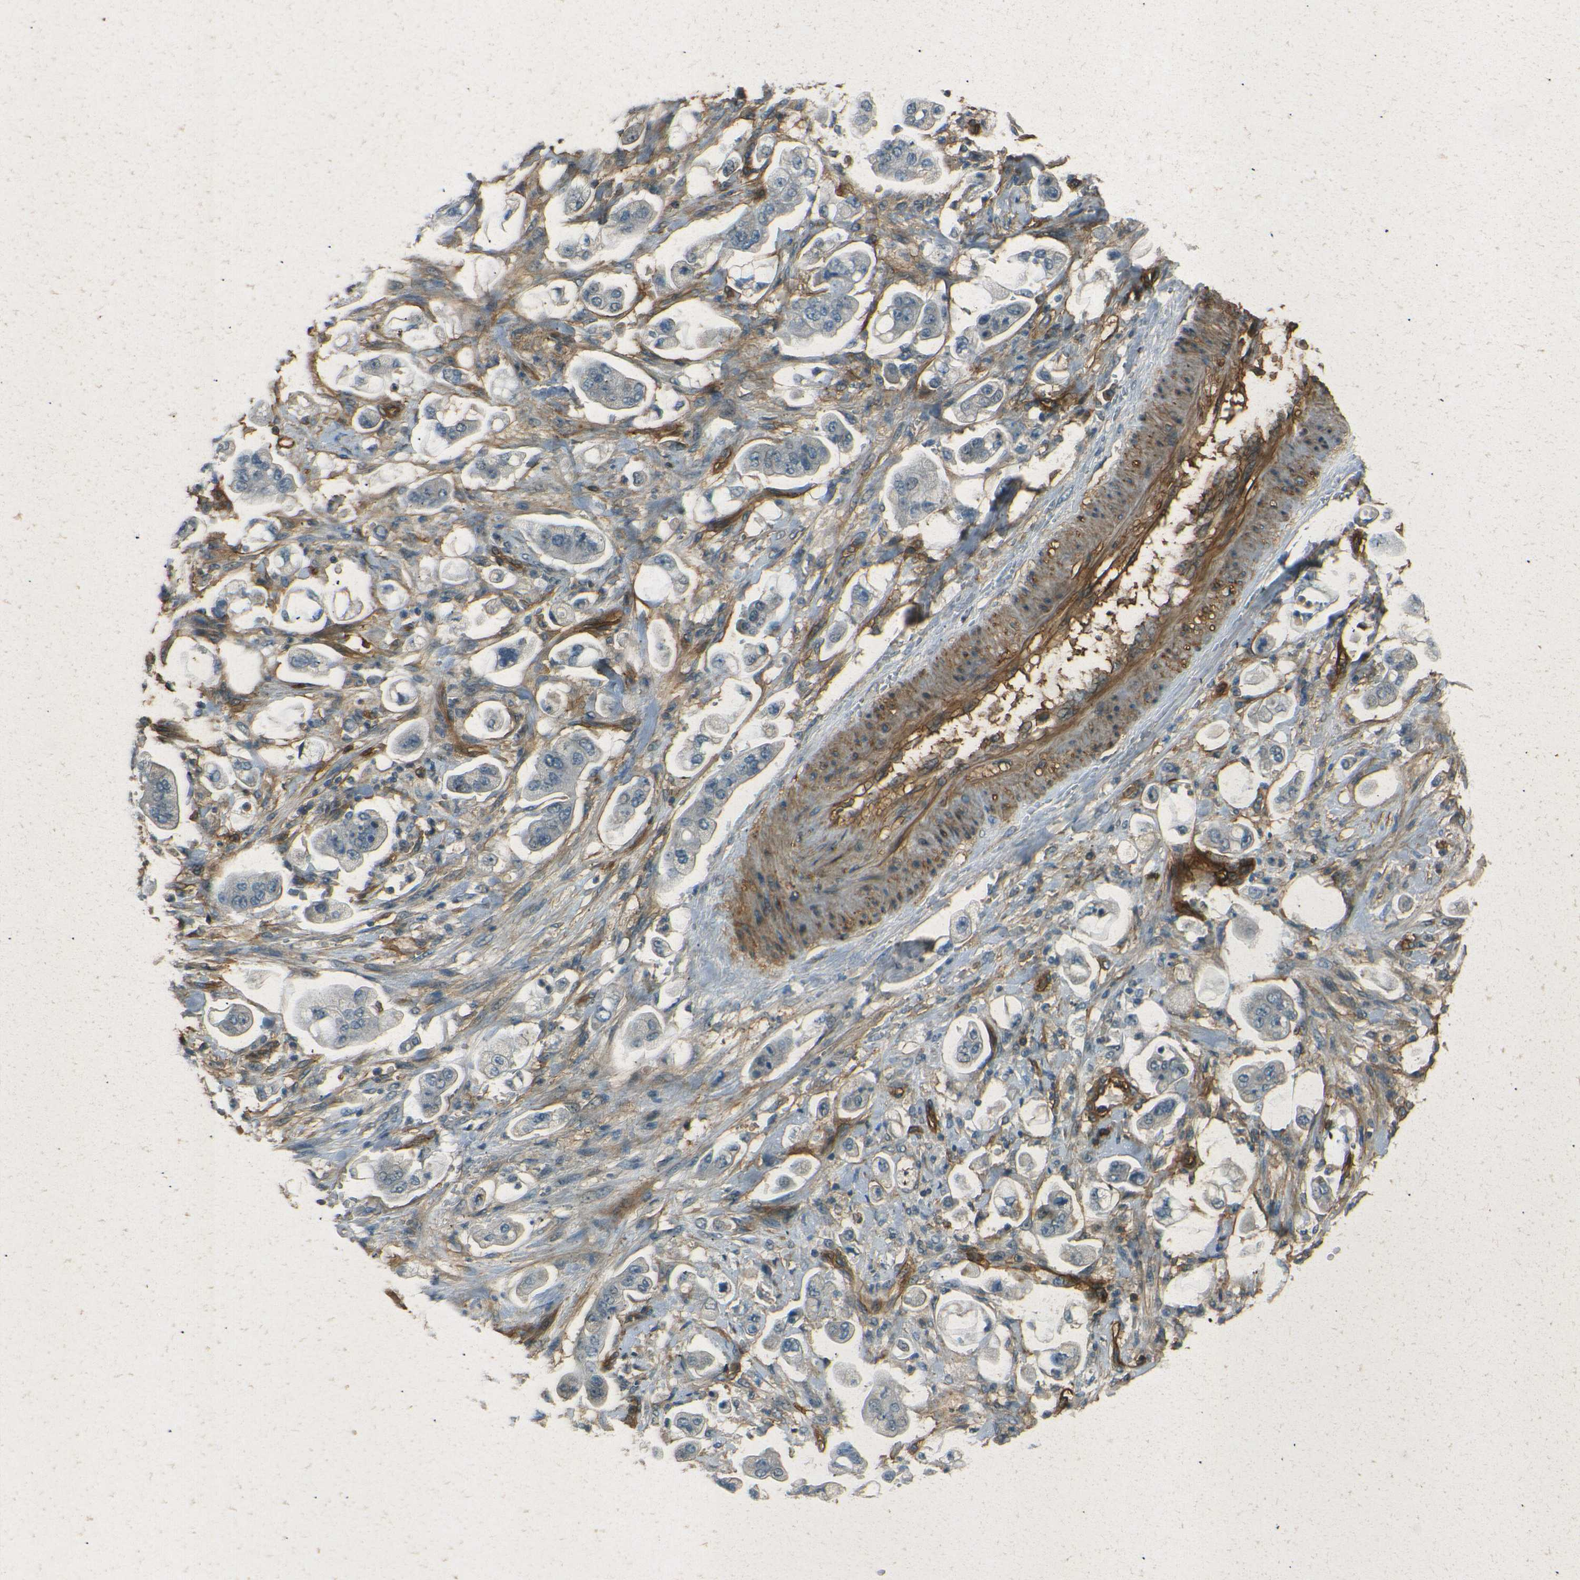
{"staining": {"intensity": "negative", "quantity": "none", "location": "none"}, "tissue": "stomach cancer", "cell_type": "Tumor cells", "image_type": "cancer", "snomed": [{"axis": "morphology", "description": "Adenocarcinoma, NOS"}, {"axis": "topography", "description": "Stomach"}], "caption": "High power microscopy photomicrograph of an IHC micrograph of stomach cancer, revealing no significant staining in tumor cells.", "gene": "ENTPD1", "patient": {"sex": "male", "age": 62}}